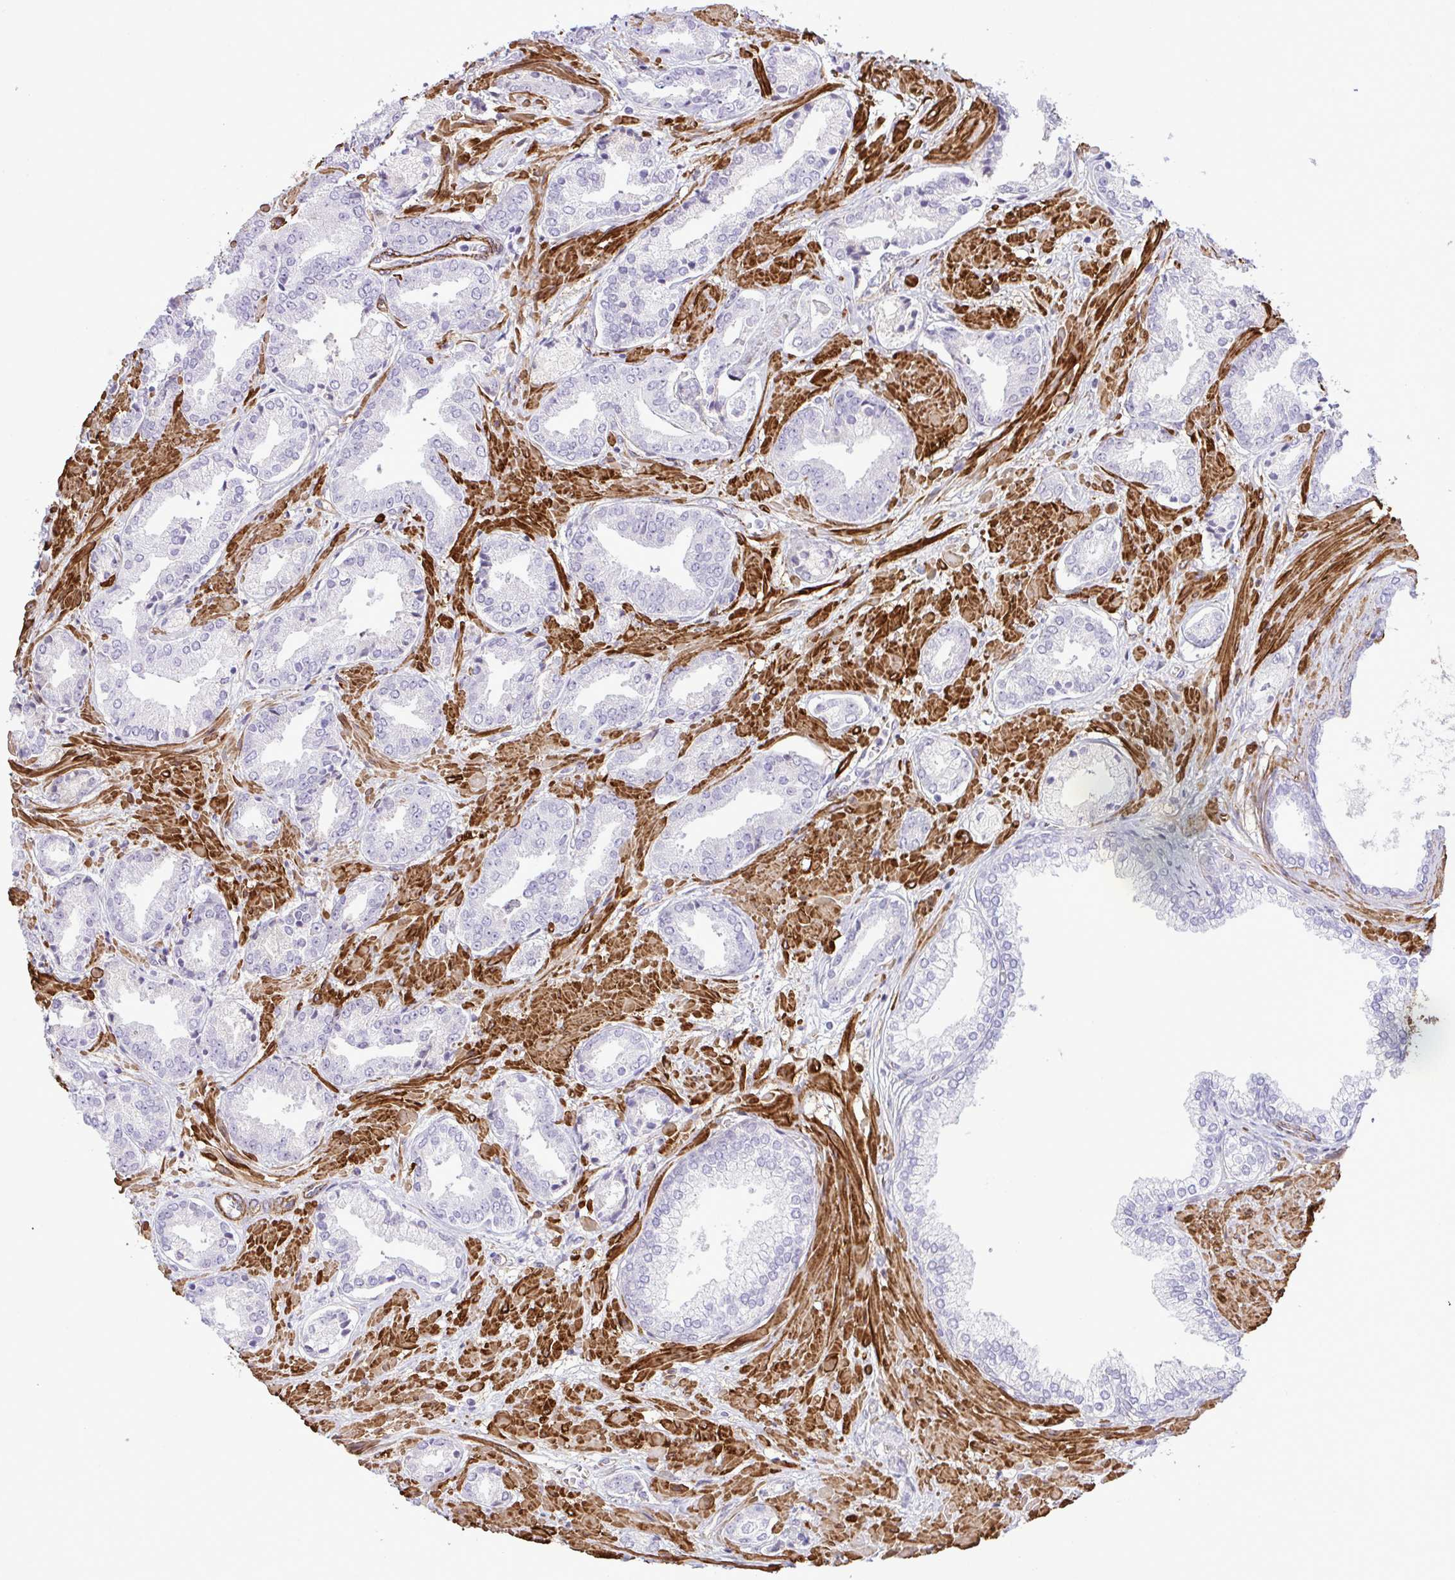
{"staining": {"intensity": "negative", "quantity": "none", "location": "none"}, "tissue": "prostate cancer", "cell_type": "Tumor cells", "image_type": "cancer", "snomed": [{"axis": "morphology", "description": "Adenocarcinoma, High grade"}, {"axis": "topography", "description": "Prostate"}], "caption": "IHC micrograph of human prostate adenocarcinoma (high-grade) stained for a protein (brown), which shows no staining in tumor cells.", "gene": "SYNPO2L", "patient": {"sex": "male", "age": 56}}